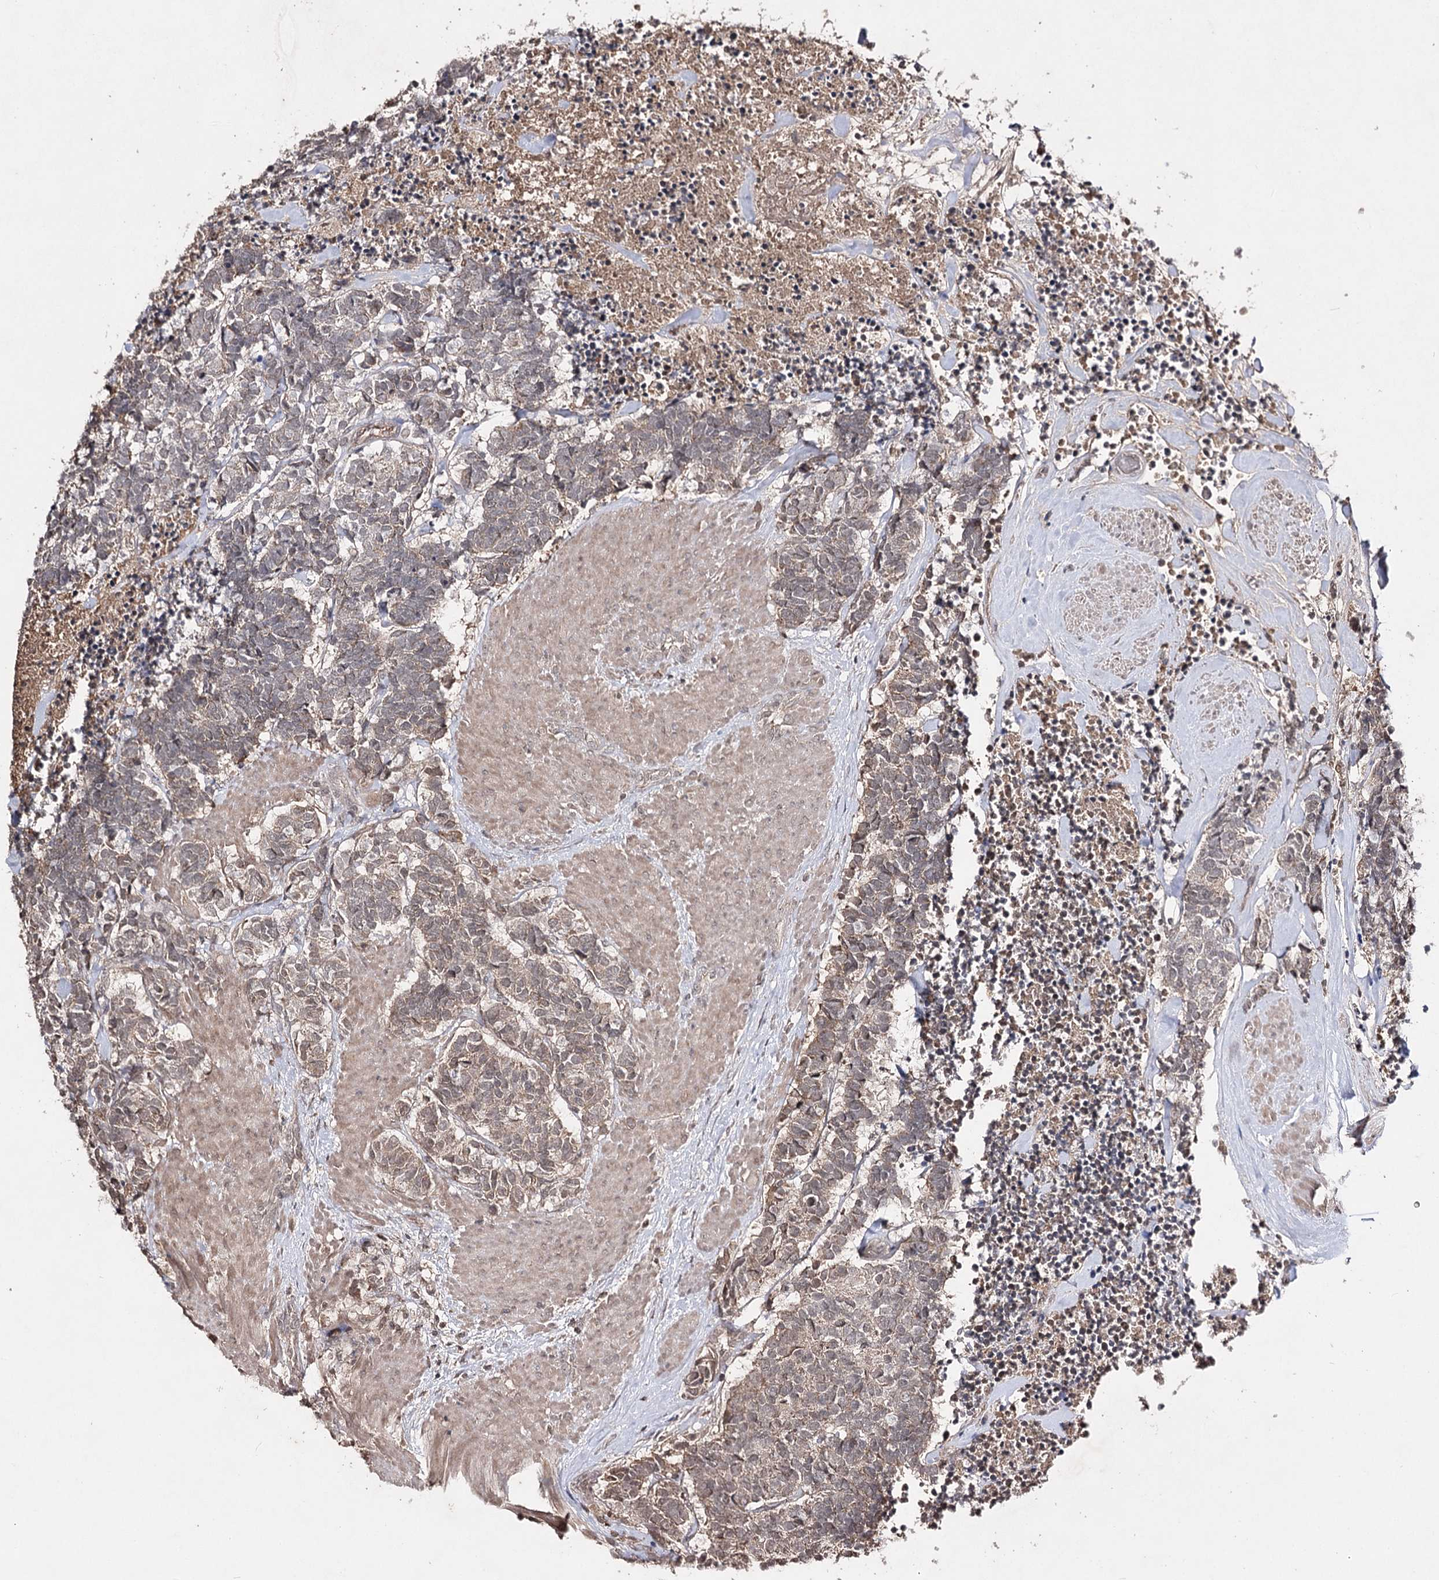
{"staining": {"intensity": "weak", "quantity": "25%-75%", "location": "cytoplasmic/membranous,nuclear"}, "tissue": "carcinoid", "cell_type": "Tumor cells", "image_type": "cancer", "snomed": [{"axis": "morphology", "description": "Carcinoma, NOS"}, {"axis": "morphology", "description": "Carcinoid, malignant, NOS"}, {"axis": "topography", "description": "Urinary bladder"}], "caption": "The micrograph shows staining of carcinoid, revealing weak cytoplasmic/membranous and nuclear protein positivity (brown color) within tumor cells.", "gene": "SYNGR3", "patient": {"sex": "male", "age": 57}}